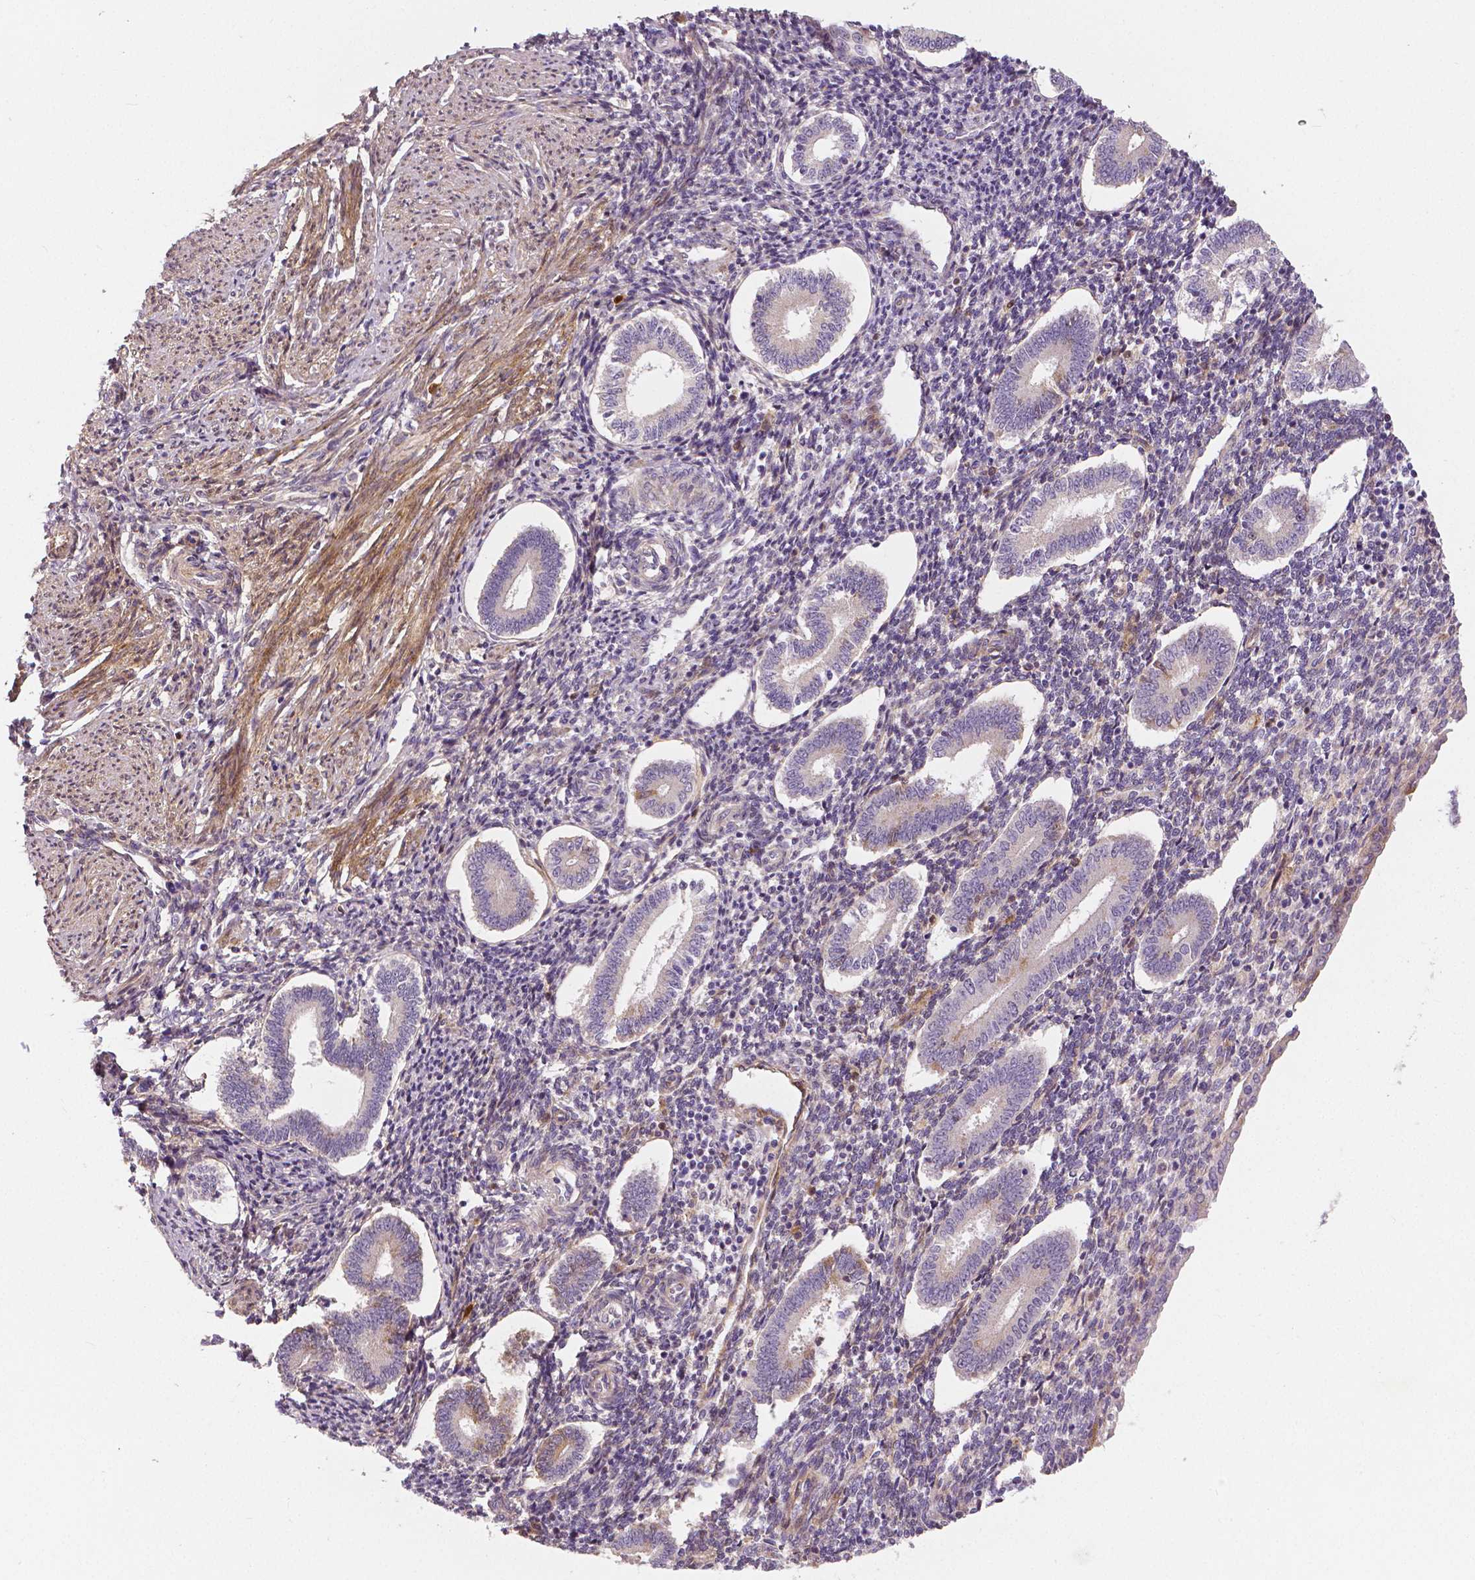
{"staining": {"intensity": "negative", "quantity": "none", "location": "none"}, "tissue": "endometrium", "cell_type": "Cells in endometrial stroma", "image_type": "normal", "snomed": [{"axis": "morphology", "description": "Normal tissue, NOS"}, {"axis": "topography", "description": "Endometrium"}], "caption": "An immunohistochemistry histopathology image of unremarkable endometrium is shown. There is no staining in cells in endometrial stroma of endometrium. Brightfield microscopy of immunohistochemistry stained with DAB (brown) and hematoxylin (blue), captured at high magnification.", "gene": "FLT1", "patient": {"sex": "female", "age": 40}}